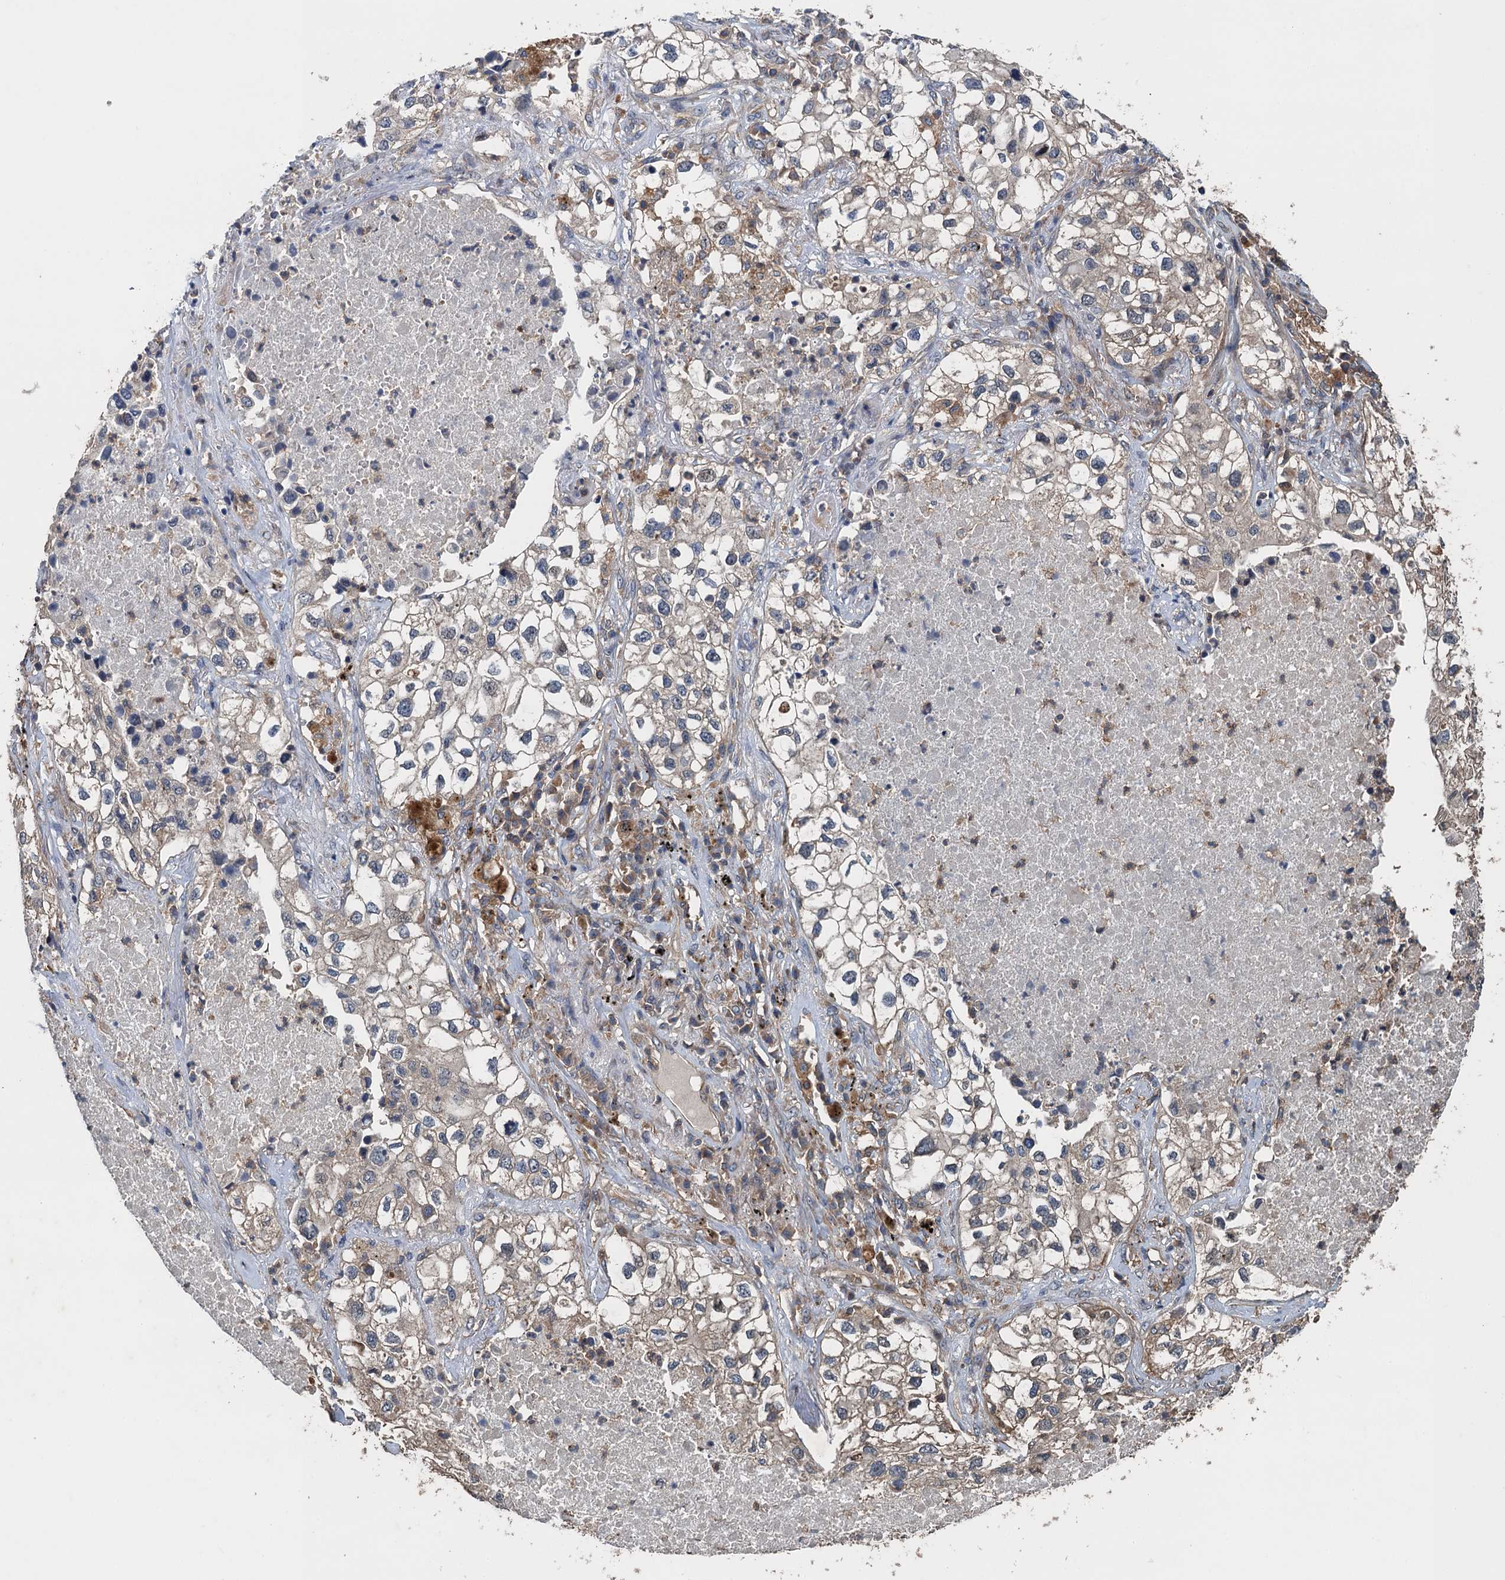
{"staining": {"intensity": "negative", "quantity": "none", "location": "none"}, "tissue": "lung cancer", "cell_type": "Tumor cells", "image_type": "cancer", "snomed": [{"axis": "morphology", "description": "Adenocarcinoma, NOS"}, {"axis": "topography", "description": "Lung"}], "caption": "A high-resolution photomicrograph shows immunohistochemistry (IHC) staining of adenocarcinoma (lung), which exhibits no significant expression in tumor cells. The staining was performed using DAB to visualize the protein expression in brown, while the nuclei were stained in blue with hematoxylin (Magnification: 20x).", "gene": "BORCS5", "patient": {"sex": "male", "age": 63}}